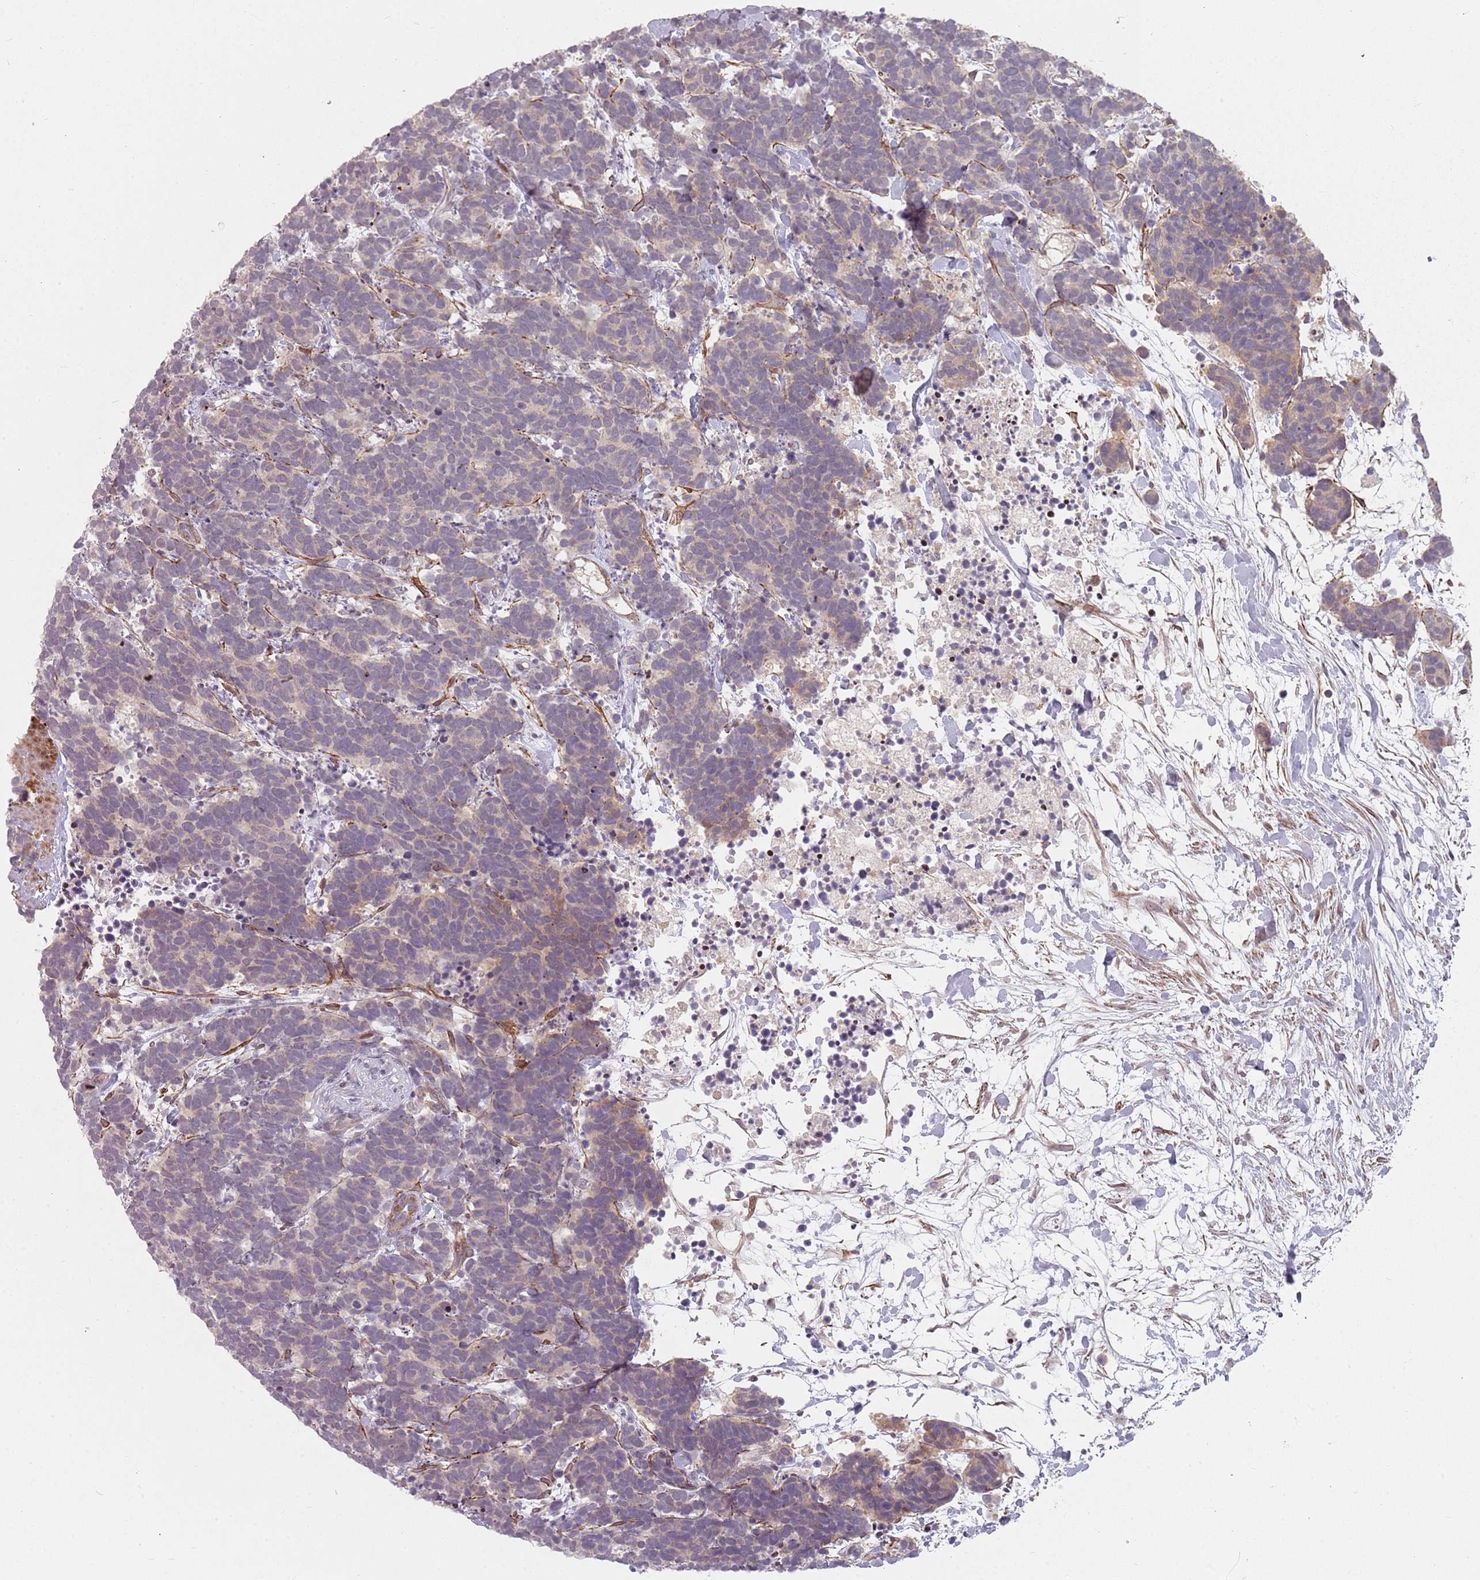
{"staining": {"intensity": "negative", "quantity": "none", "location": "none"}, "tissue": "carcinoid", "cell_type": "Tumor cells", "image_type": "cancer", "snomed": [{"axis": "morphology", "description": "Carcinoma, NOS"}, {"axis": "morphology", "description": "Carcinoid, malignant, NOS"}, {"axis": "topography", "description": "Prostate"}], "caption": "Human carcinoid stained for a protein using IHC displays no staining in tumor cells.", "gene": "RPS6KA2", "patient": {"sex": "male", "age": 57}}